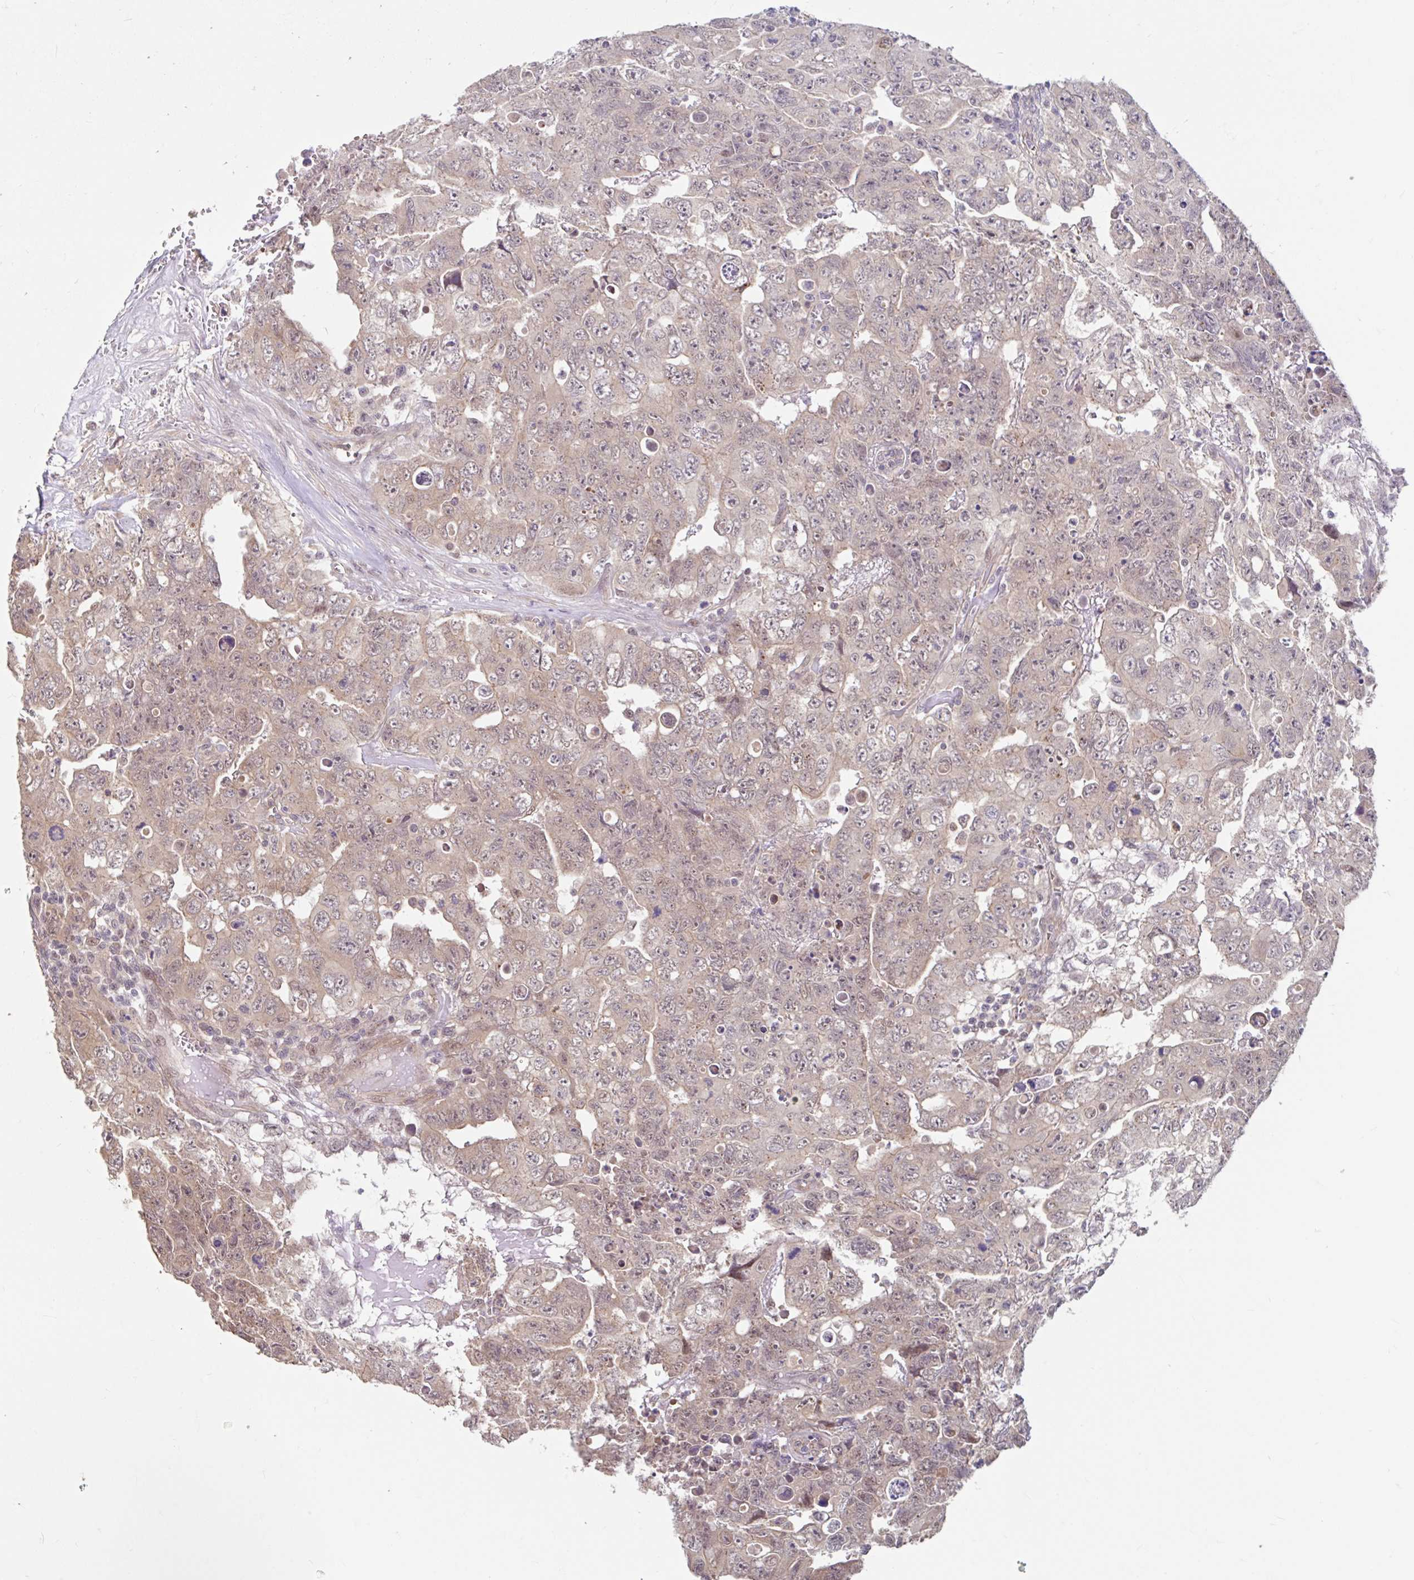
{"staining": {"intensity": "weak", "quantity": ">75%", "location": "cytoplasmic/membranous,nuclear"}, "tissue": "testis cancer", "cell_type": "Tumor cells", "image_type": "cancer", "snomed": [{"axis": "morphology", "description": "Carcinoma, Embryonal, NOS"}, {"axis": "topography", "description": "Testis"}], "caption": "Protein staining by IHC displays weak cytoplasmic/membranous and nuclear expression in approximately >75% of tumor cells in testis embryonal carcinoma.", "gene": "STYXL1", "patient": {"sex": "male", "age": 24}}